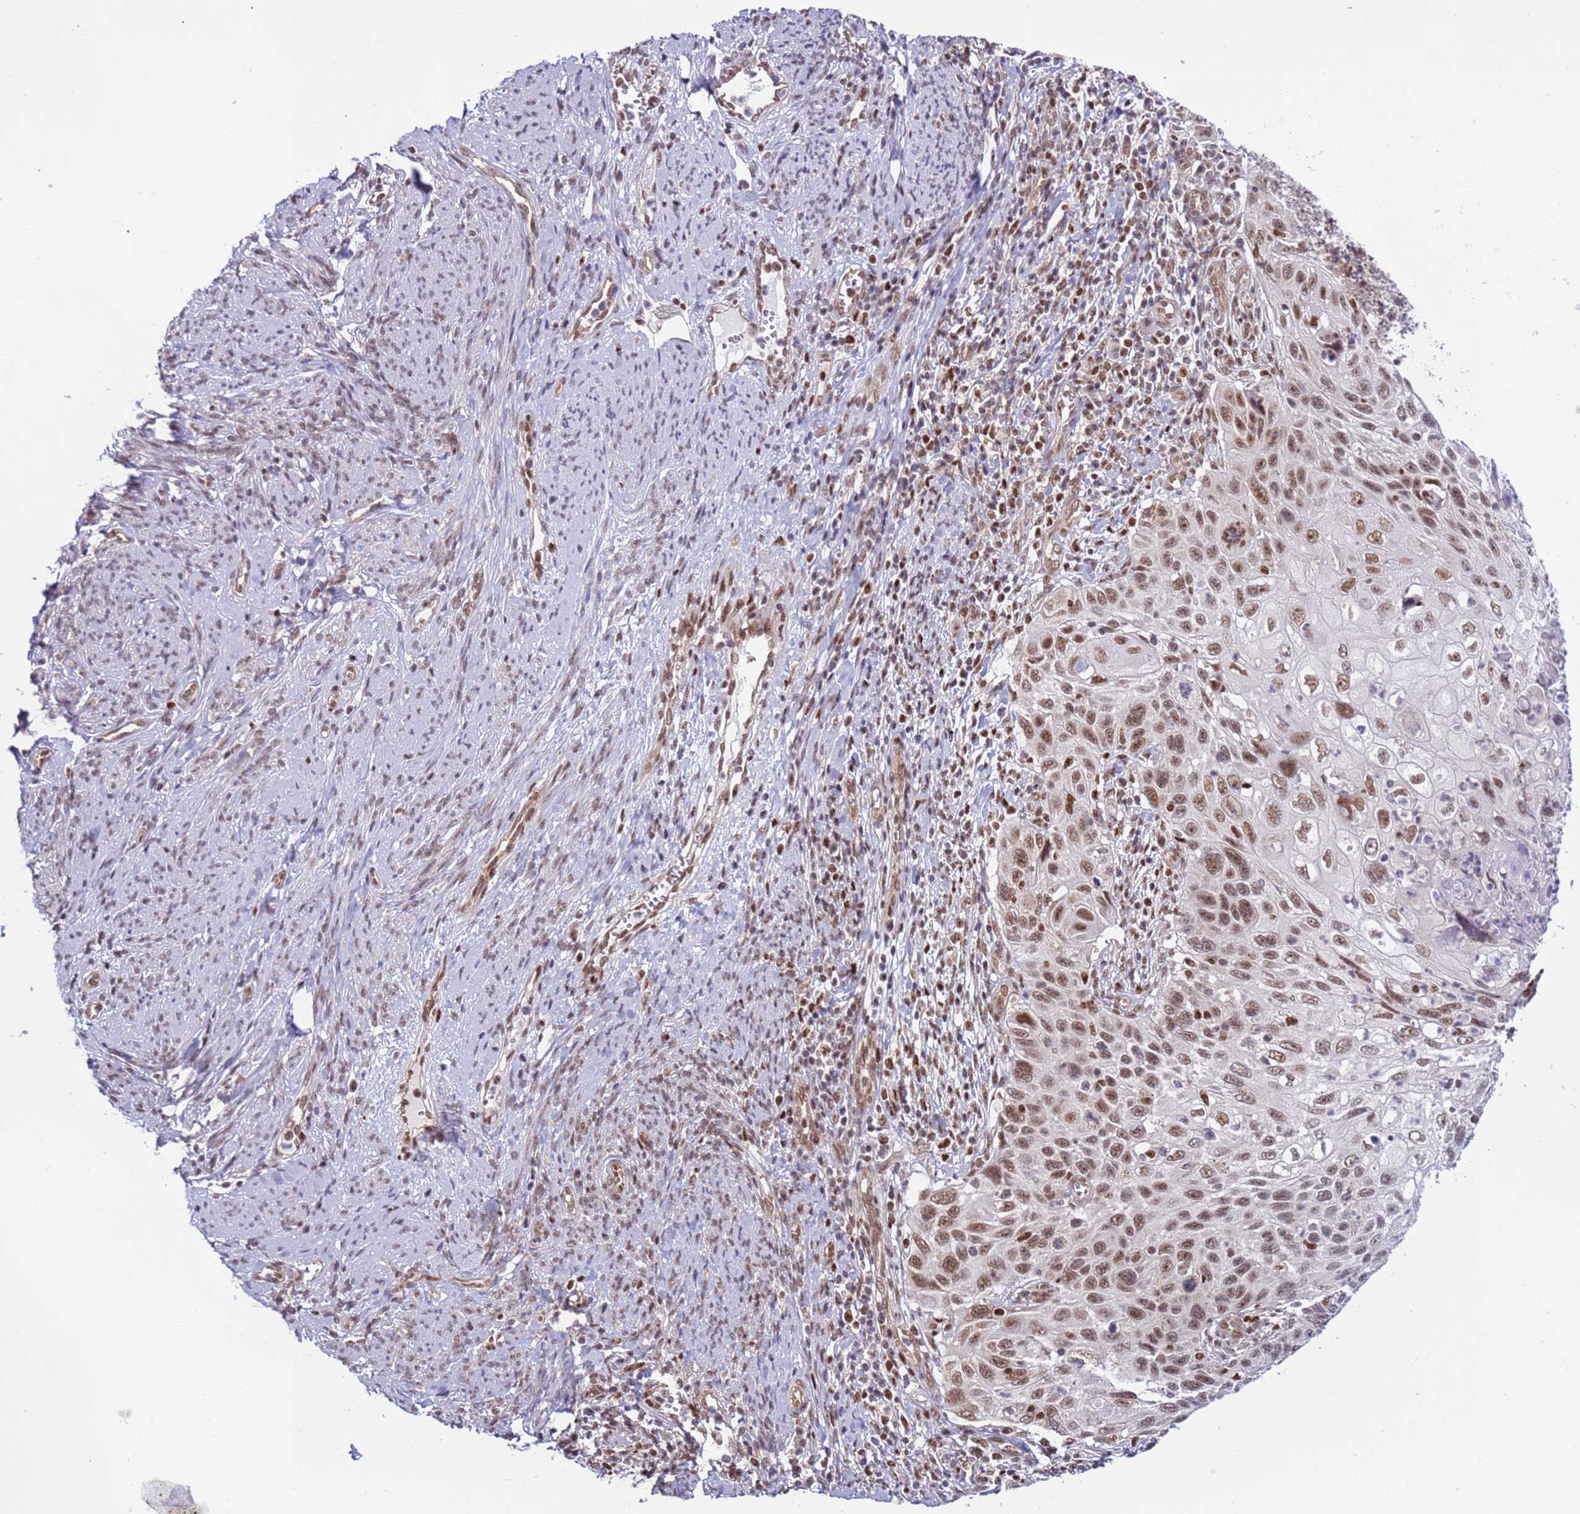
{"staining": {"intensity": "moderate", "quantity": ">75%", "location": "nuclear"}, "tissue": "cervical cancer", "cell_type": "Tumor cells", "image_type": "cancer", "snomed": [{"axis": "morphology", "description": "Squamous cell carcinoma, NOS"}, {"axis": "topography", "description": "Cervix"}], "caption": "Protein positivity by IHC displays moderate nuclear expression in approximately >75% of tumor cells in squamous cell carcinoma (cervical). (IHC, brightfield microscopy, high magnification).", "gene": "PRPF6", "patient": {"sex": "female", "age": 70}}